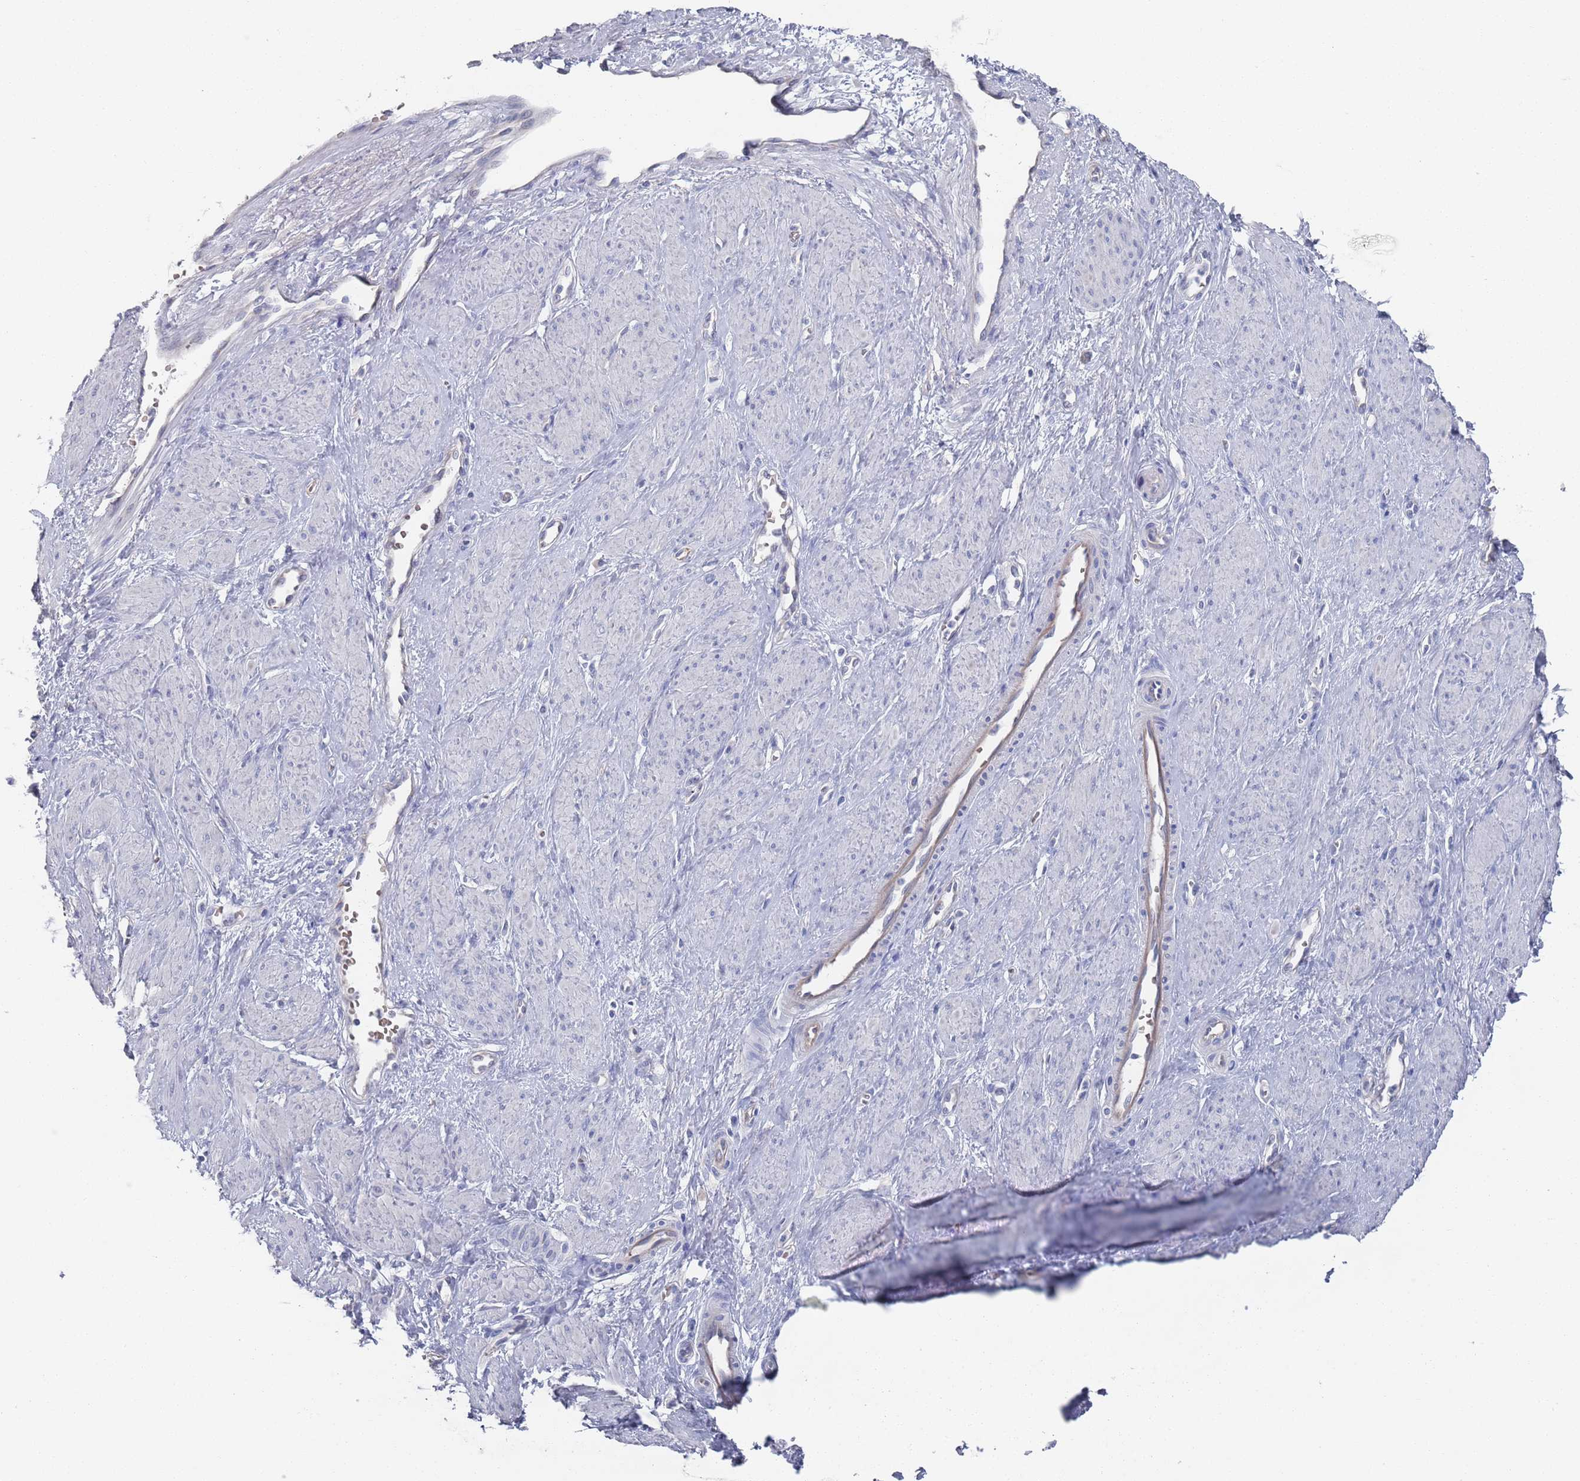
{"staining": {"intensity": "negative", "quantity": "none", "location": "none"}, "tissue": "smooth muscle", "cell_type": "Smooth muscle cells", "image_type": "normal", "snomed": [{"axis": "morphology", "description": "Normal tissue, NOS"}, {"axis": "topography", "description": "Smooth muscle"}, {"axis": "topography", "description": "Uterus"}], "caption": "High power microscopy micrograph of an immunohistochemistry photomicrograph of benign smooth muscle, revealing no significant positivity in smooth muscle cells. (Immunohistochemistry, brightfield microscopy, high magnification).", "gene": "TMCO3", "patient": {"sex": "female", "age": 39}}